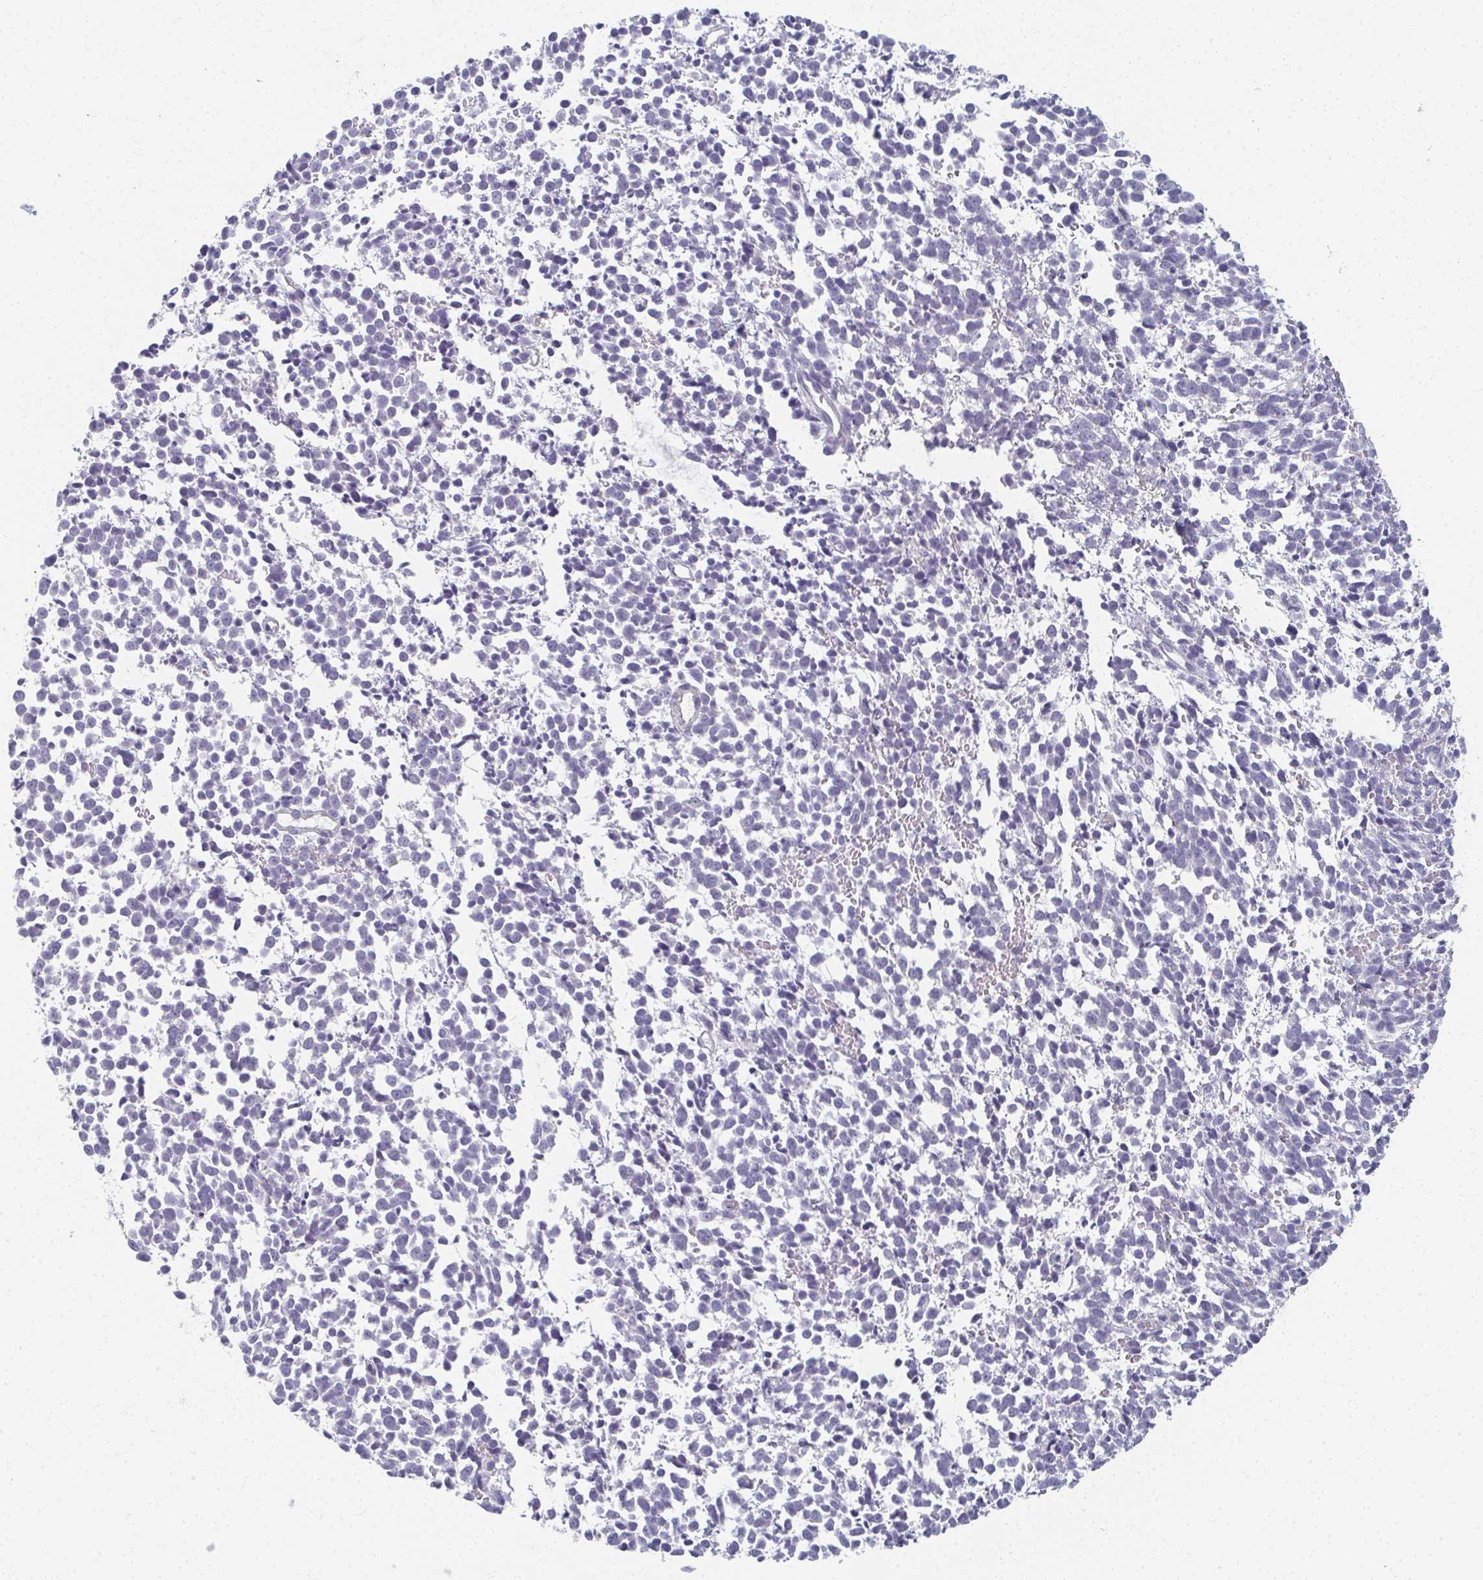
{"staining": {"intensity": "negative", "quantity": "none", "location": "none"}, "tissue": "melanoma", "cell_type": "Tumor cells", "image_type": "cancer", "snomed": [{"axis": "morphology", "description": "Malignant melanoma, NOS"}, {"axis": "topography", "description": "Skin"}], "caption": "An immunohistochemistry image of melanoma is shown. There is no staining in tumor cells of melanoma.", "gene": "CAMKV", "patient": {"sex": "female", "age": 70}}